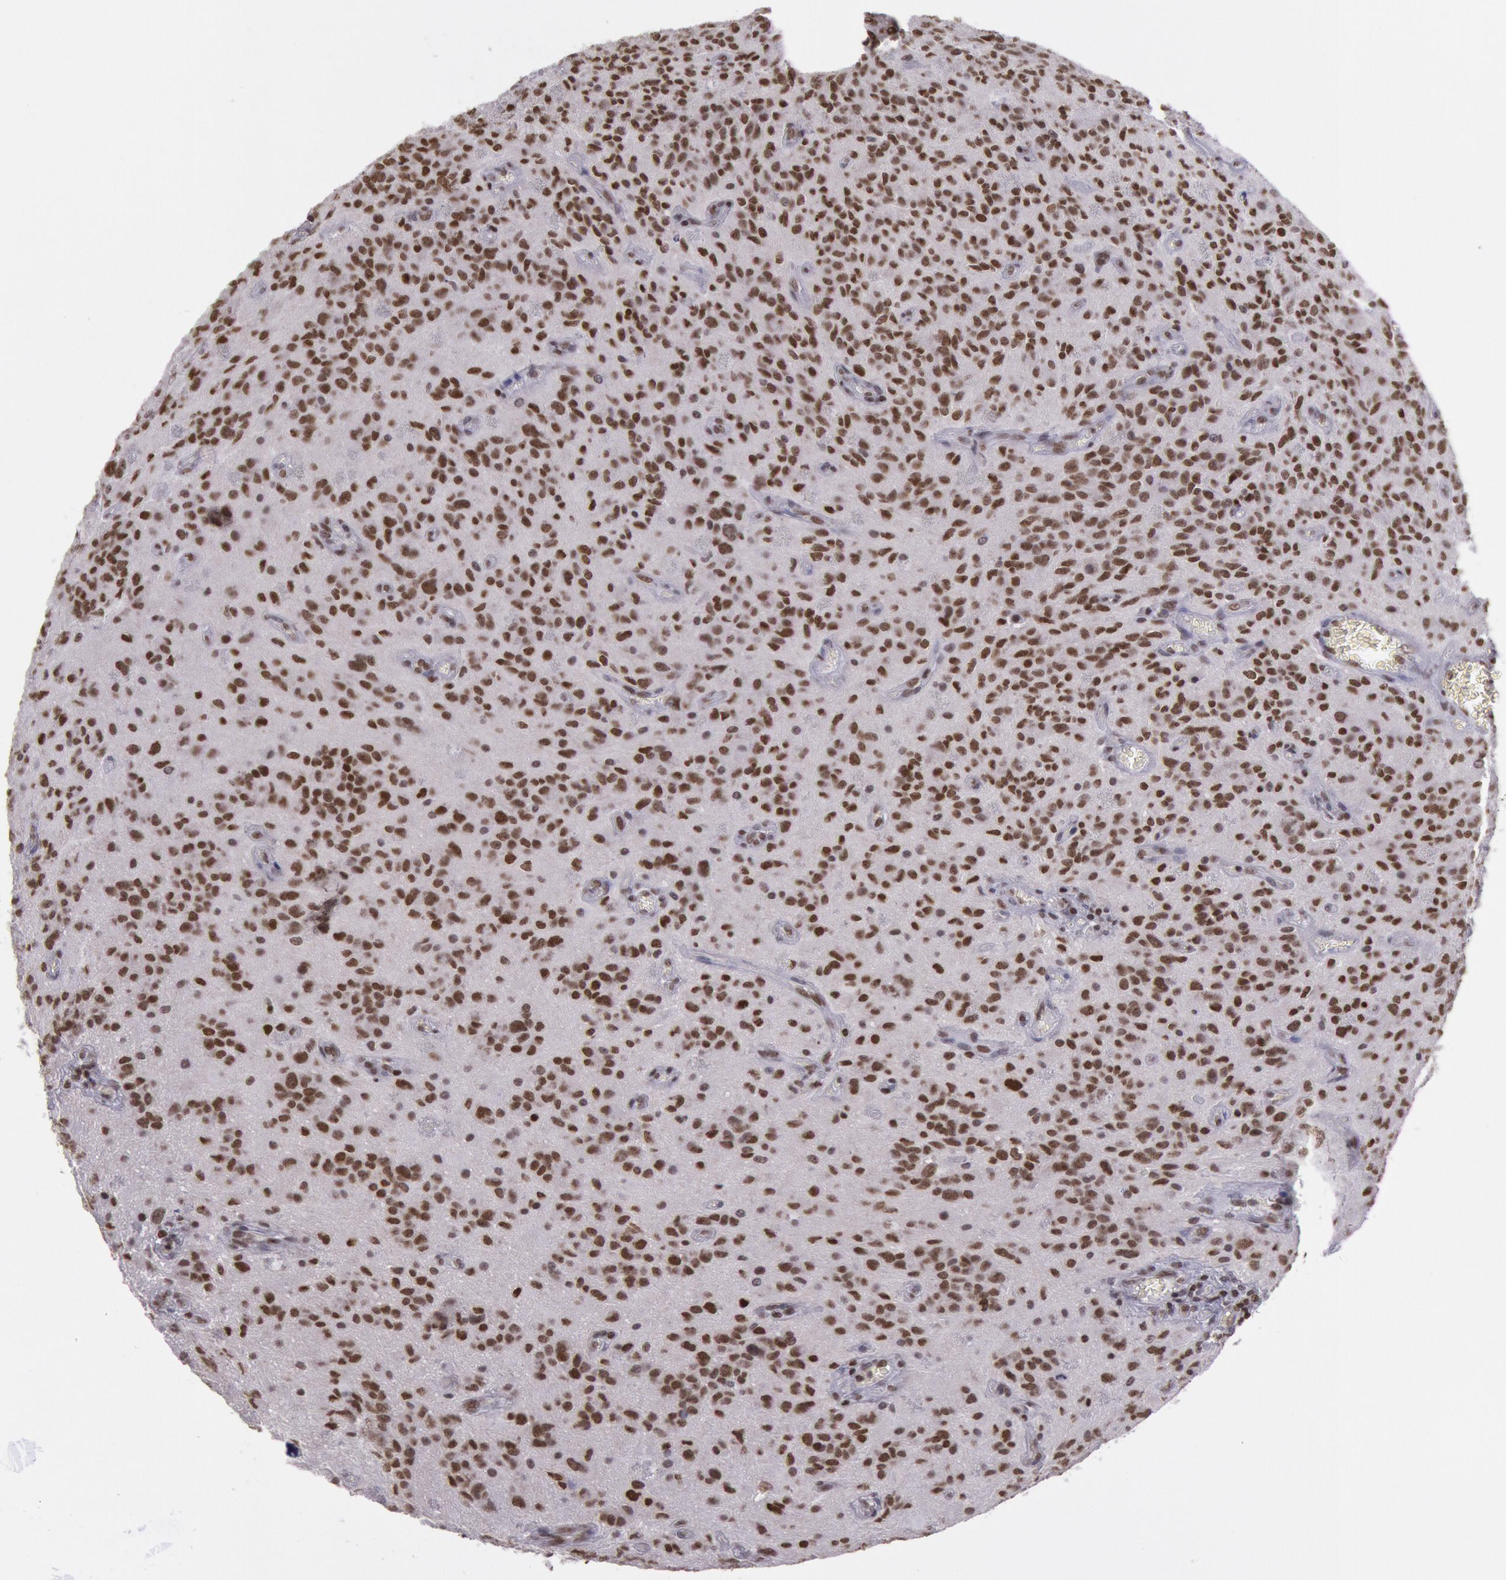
{"staining": {"intensity": "strong", "quantity": ">75%", "location": "nuclear"}, "tissue": "glioma", "cell_type": "Tumor cells", "image_type": "cancer", "snomed": [{"axis": "morphology", "description": "Glioma, malignant, Low grade"}, {"axis": "topography", "description": "Brain"}], "caption": "The histopathology image reveals immunohistochemical staining of low-grade glioma (malignant). There is strong nuclear expression is appreciated in about >75% of tumor cells.", "gene": "NKAP", "patient": {"sex": "female", "age": 15}}